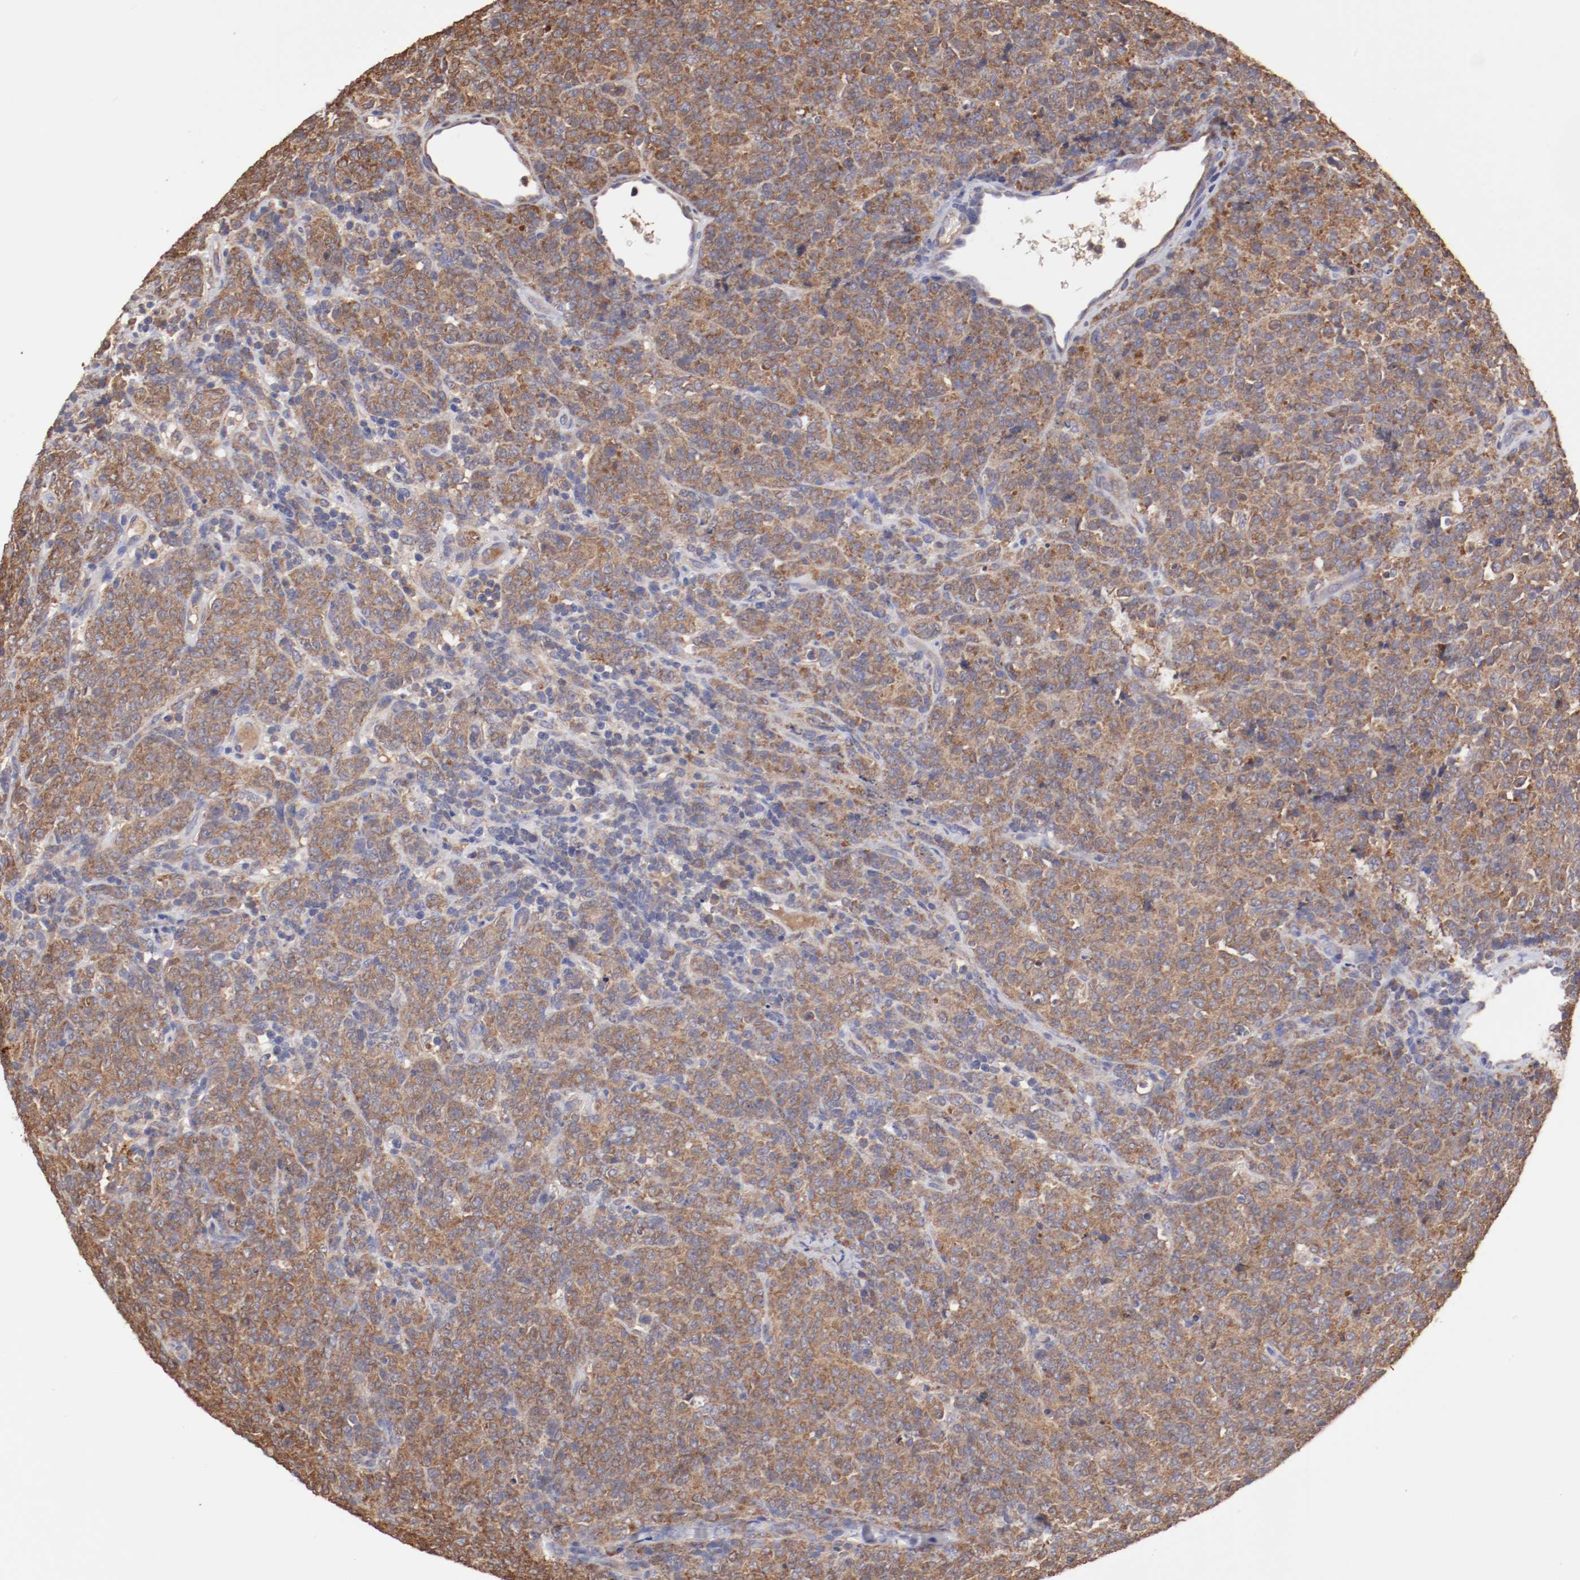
{"staining": {"intensity": "weak", "quantity": "25%-75%", "location": "cytoplasmic/membranous"}, "tissue": "lymphoma", "cell_type": "Tumor cells", "image_type": "cancer", "snomed": [{"axis": "morphology", "description": "Malignant lymphoma, non-Hodgkin's type, High grade"}, {"axis": "topography", "description": "Tonsil"}], "caption": "Protein expression analysis of human malignant lymphoma, non-Hodgkin's type (high-grade) reveals weak cytoplasmic/membranous positivity in approximately 25%-75% of tumor cells.", "gene": "NFKBIE", "patient": {"sex": "female", "age": 36}}